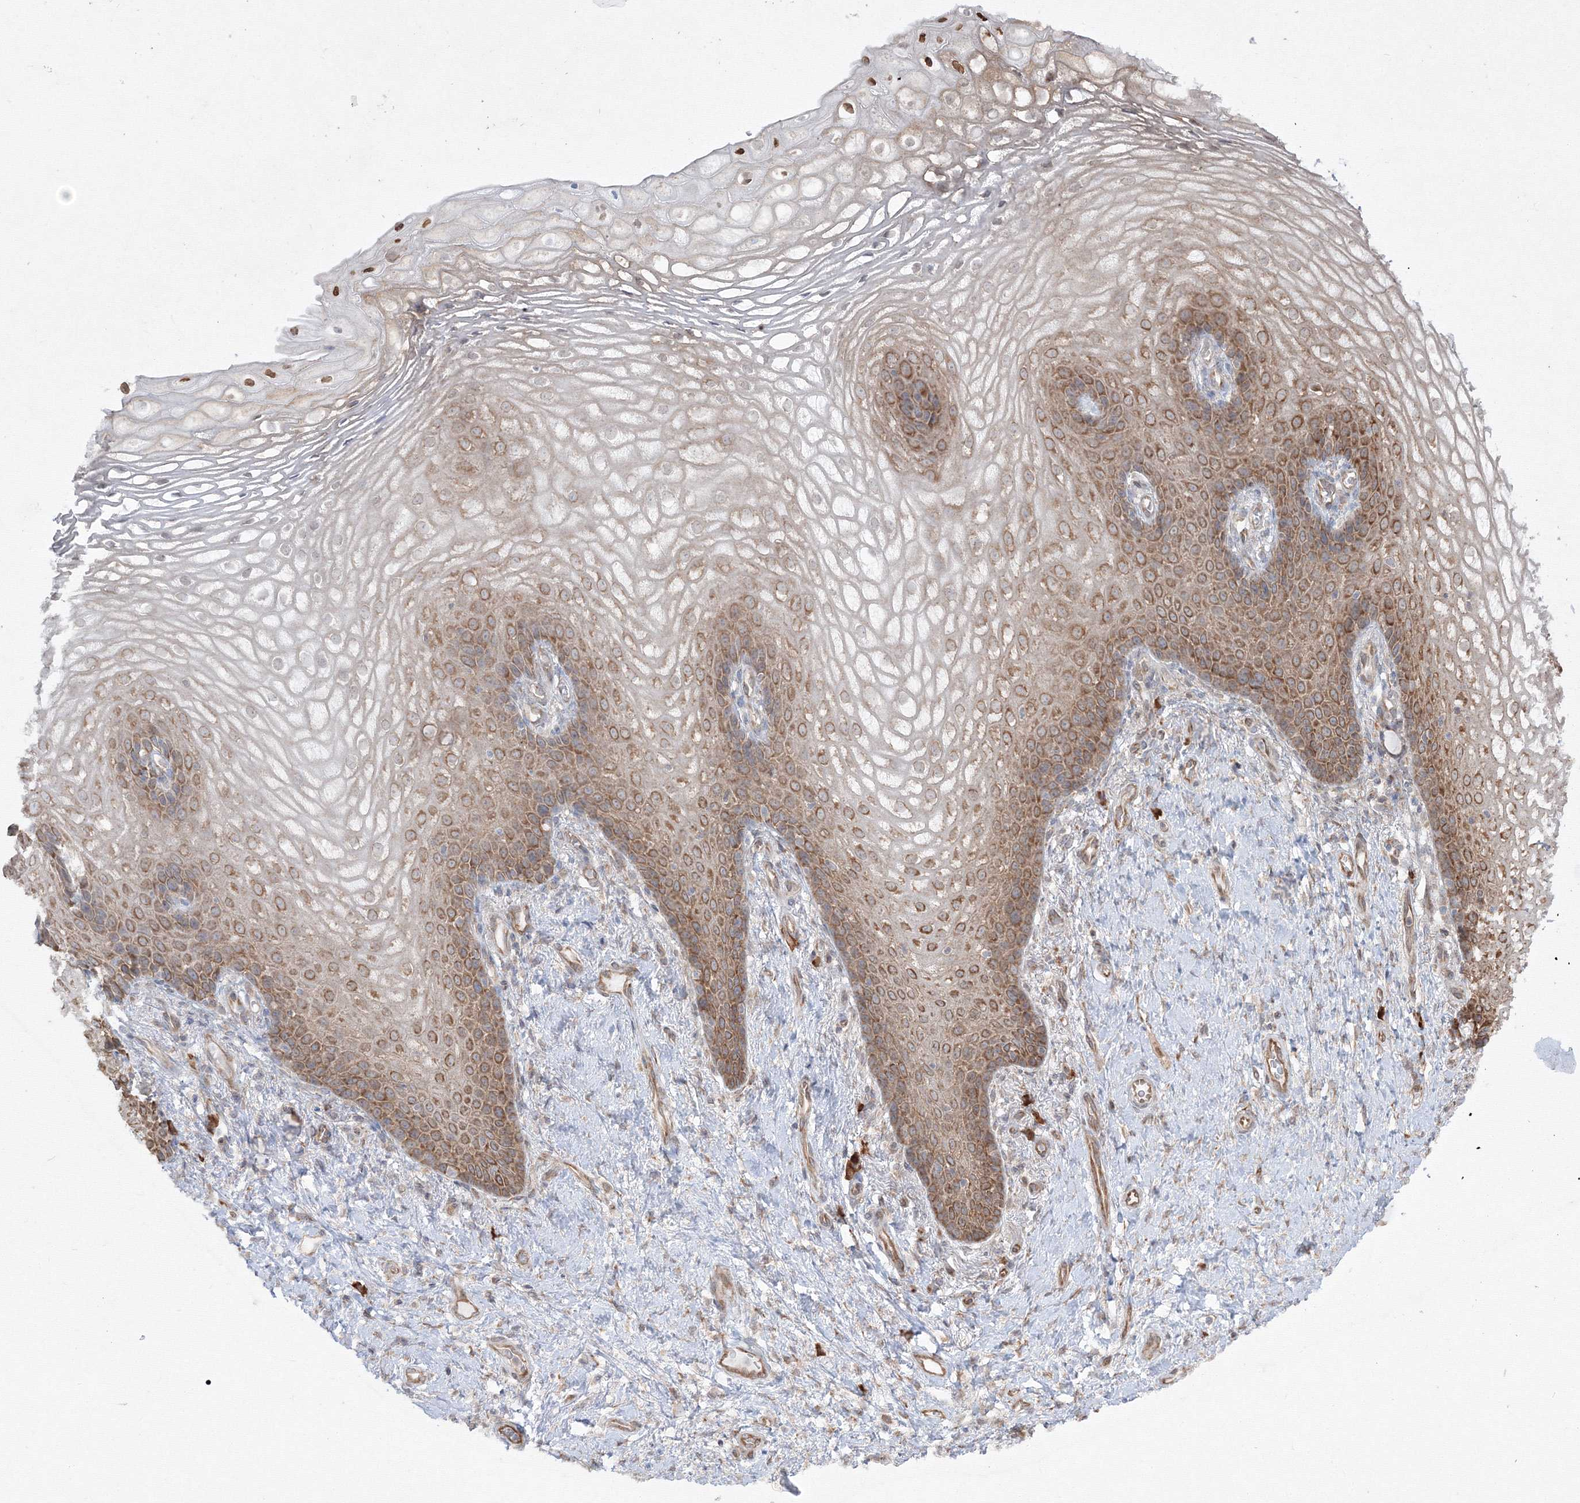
{"staining": {"intensity": "moderate", "quantity": ">75%", "location": "cytoplasmic/membranous"}, "tissue": "vagina", "cell_type": "Squamous epithelial cells", "image_type": "normal", "snomed": [{"axis": "morphology", "description": "Normal tissue, NOS"}, {"axis": "topography", "description": "Vagina"}], "caption": "DAB immunohistochemical staining of benign human vagina shows moderate cytoplasmic/membranous protein positivity in about >75% of squamous epithelial cells.", "gene": "FBXL8", "patient": {"sex": "female", "age": 60}}